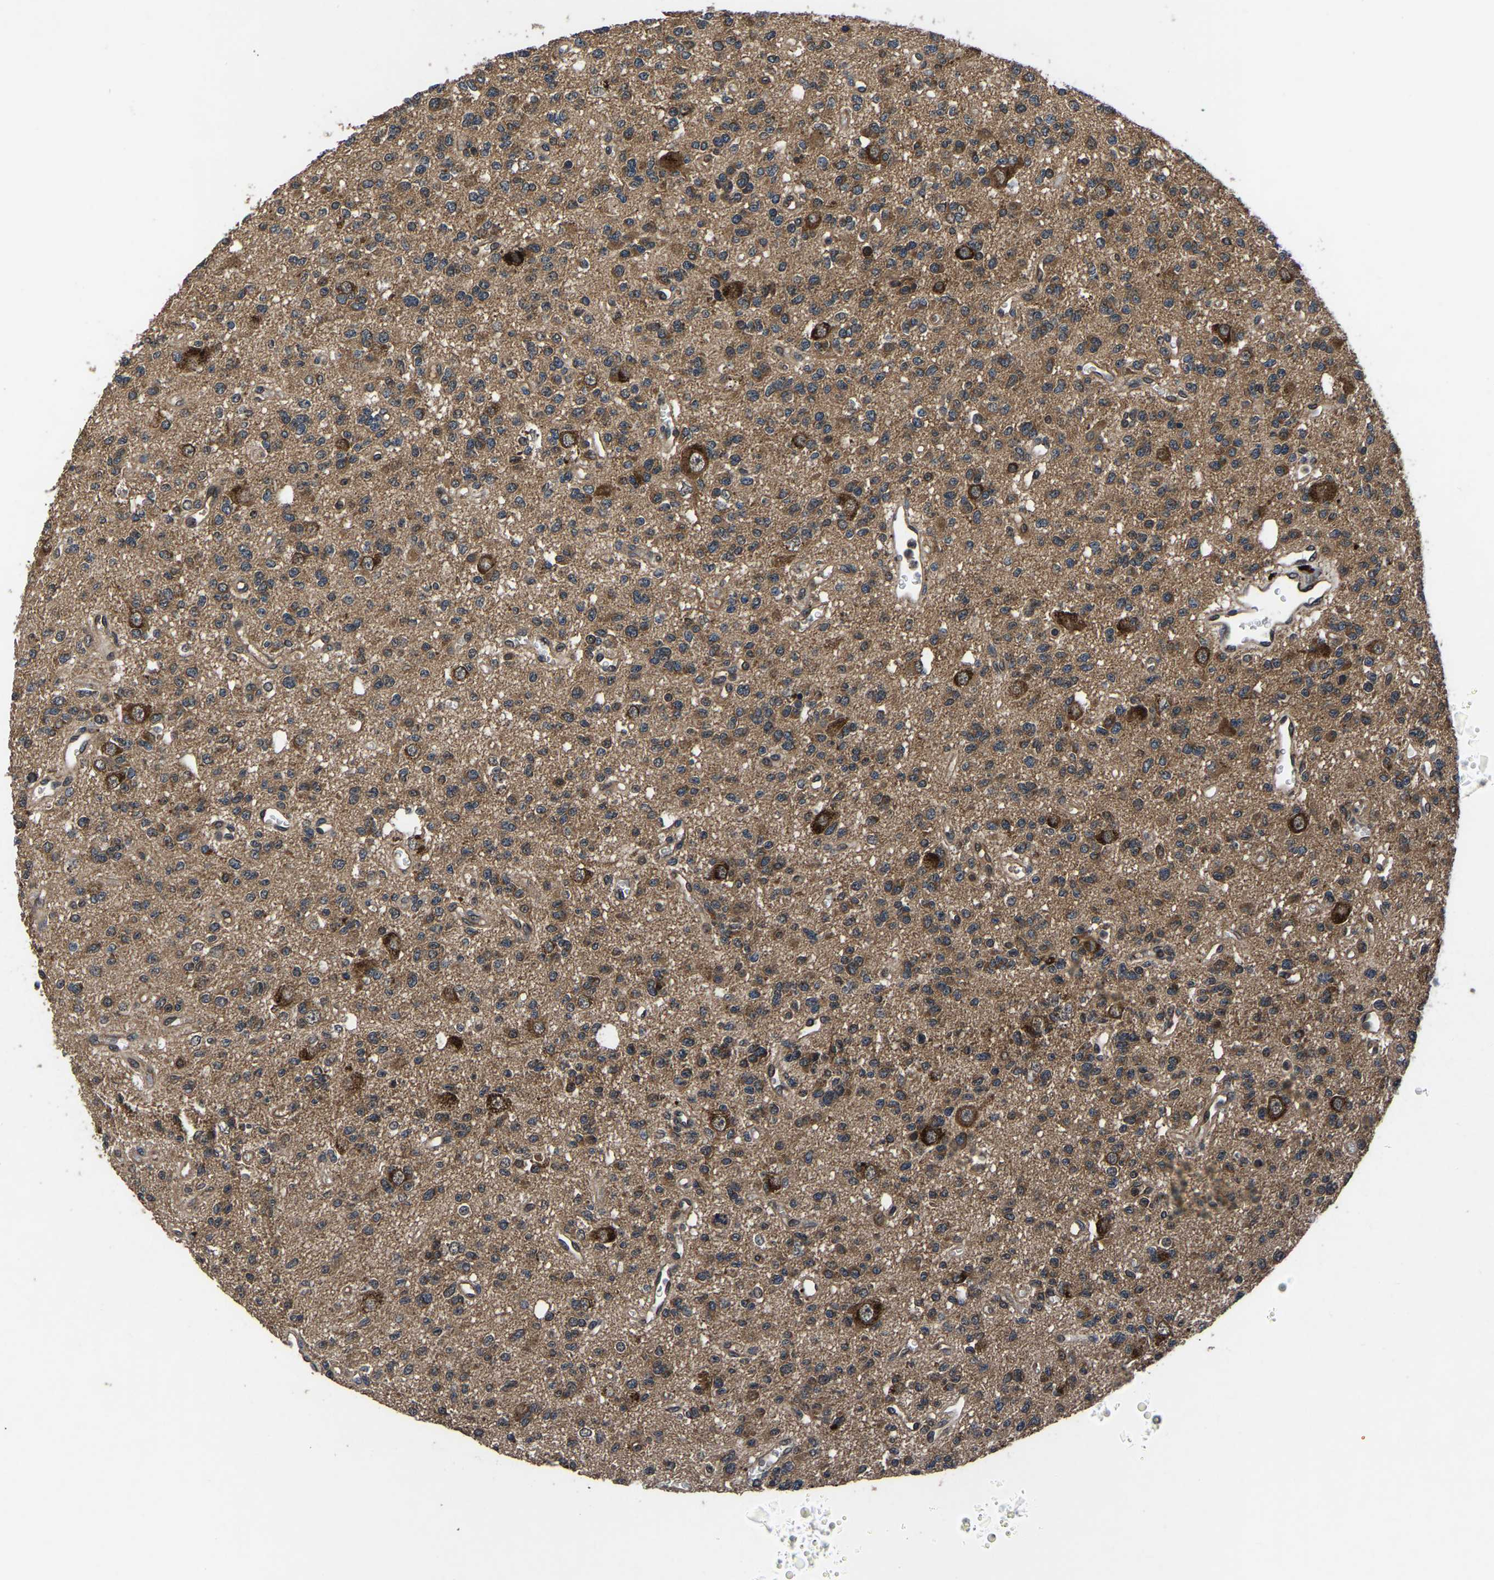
{"staining": {"intensity": "moderate", "quantity": "25%-75%", "location": "cytoplasmic/membranous"}, "tissue": "glioma", "cell_type": "Tumor cells", "image_type": "cancer", "snomed": [{"axis": "morphology", "description": "Glioma, malignant, Low grade"}, {"axis": "topography", "description": "Brain"}], "caption": "Brown immunohistochemical staining in human malignant low-grade glioma displays moderate cytoplasmic/membranous positivity in about 25%-75% of tumor cells. The staining is performed using DAB brown chromogen to label protein expression. The nuclei are counter-stained blue using hematoxylin.", "gene": "CRYZL1", "patient": {"sex": "male", "age": 38}}